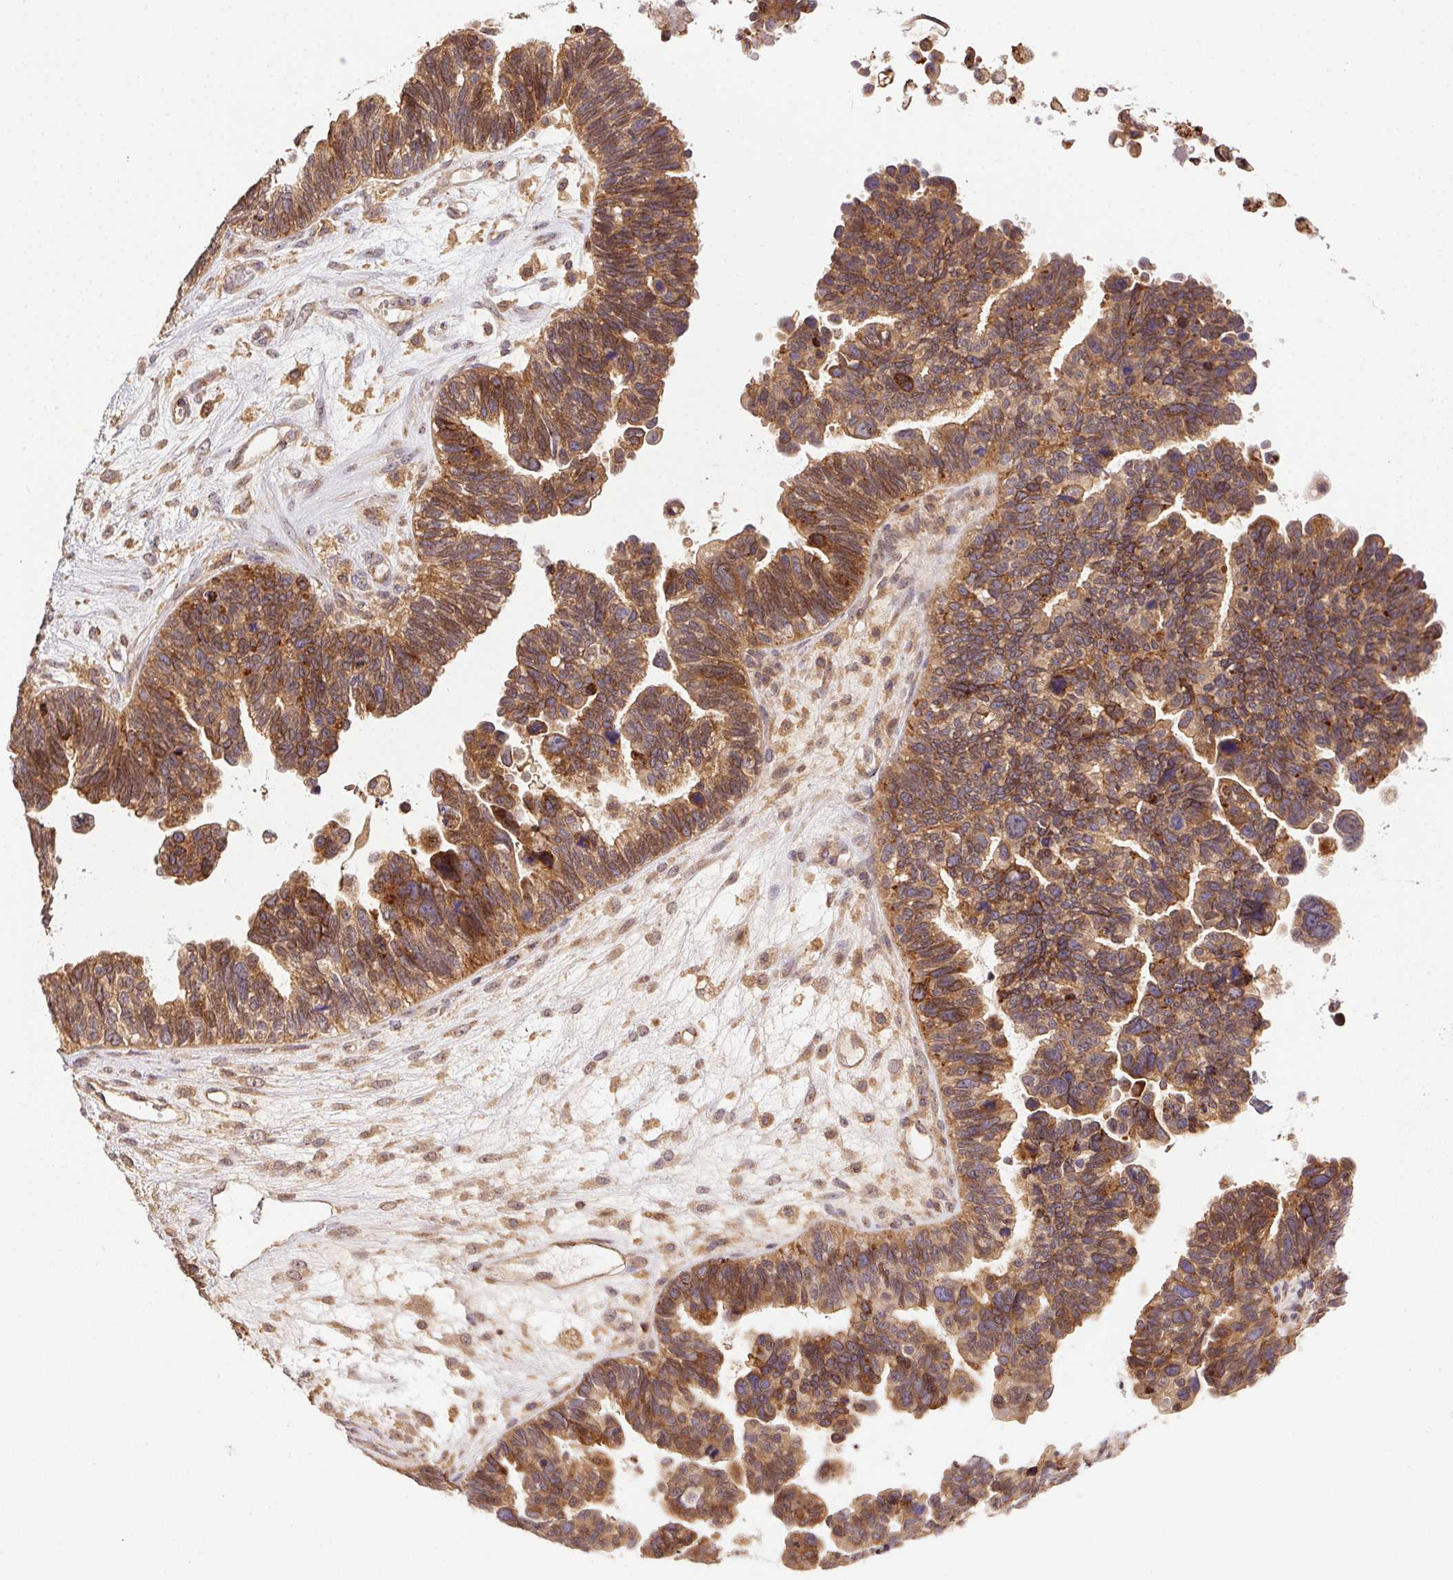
{"staining": {"intensity": "moderate", "quantity": ">75%", "location": "cytoplasmic/membranous"}, "tissue": "colorectal cancer", "cell_type": "Tumor cells", "image_type": "cancer", "snomed": [{"axis": "morphology", "description": "Normal tissue, NOS"}, {"axis": "morphology", "description": "Adenocarcinoma, NOS"}, {"axis": "topography", "description": "Colon"}], "caption": "This micrograph demonstrates colorectal cancer stained with immunohistochemistry (IHC) to label a protein in brown. The cytoplasmic/membranous of tumor cells show moderate positivity for the protein. Nuclei are counter-stained blue.", "gene": "MEX3D", "patient": {"sex": "male", "age": 65}}